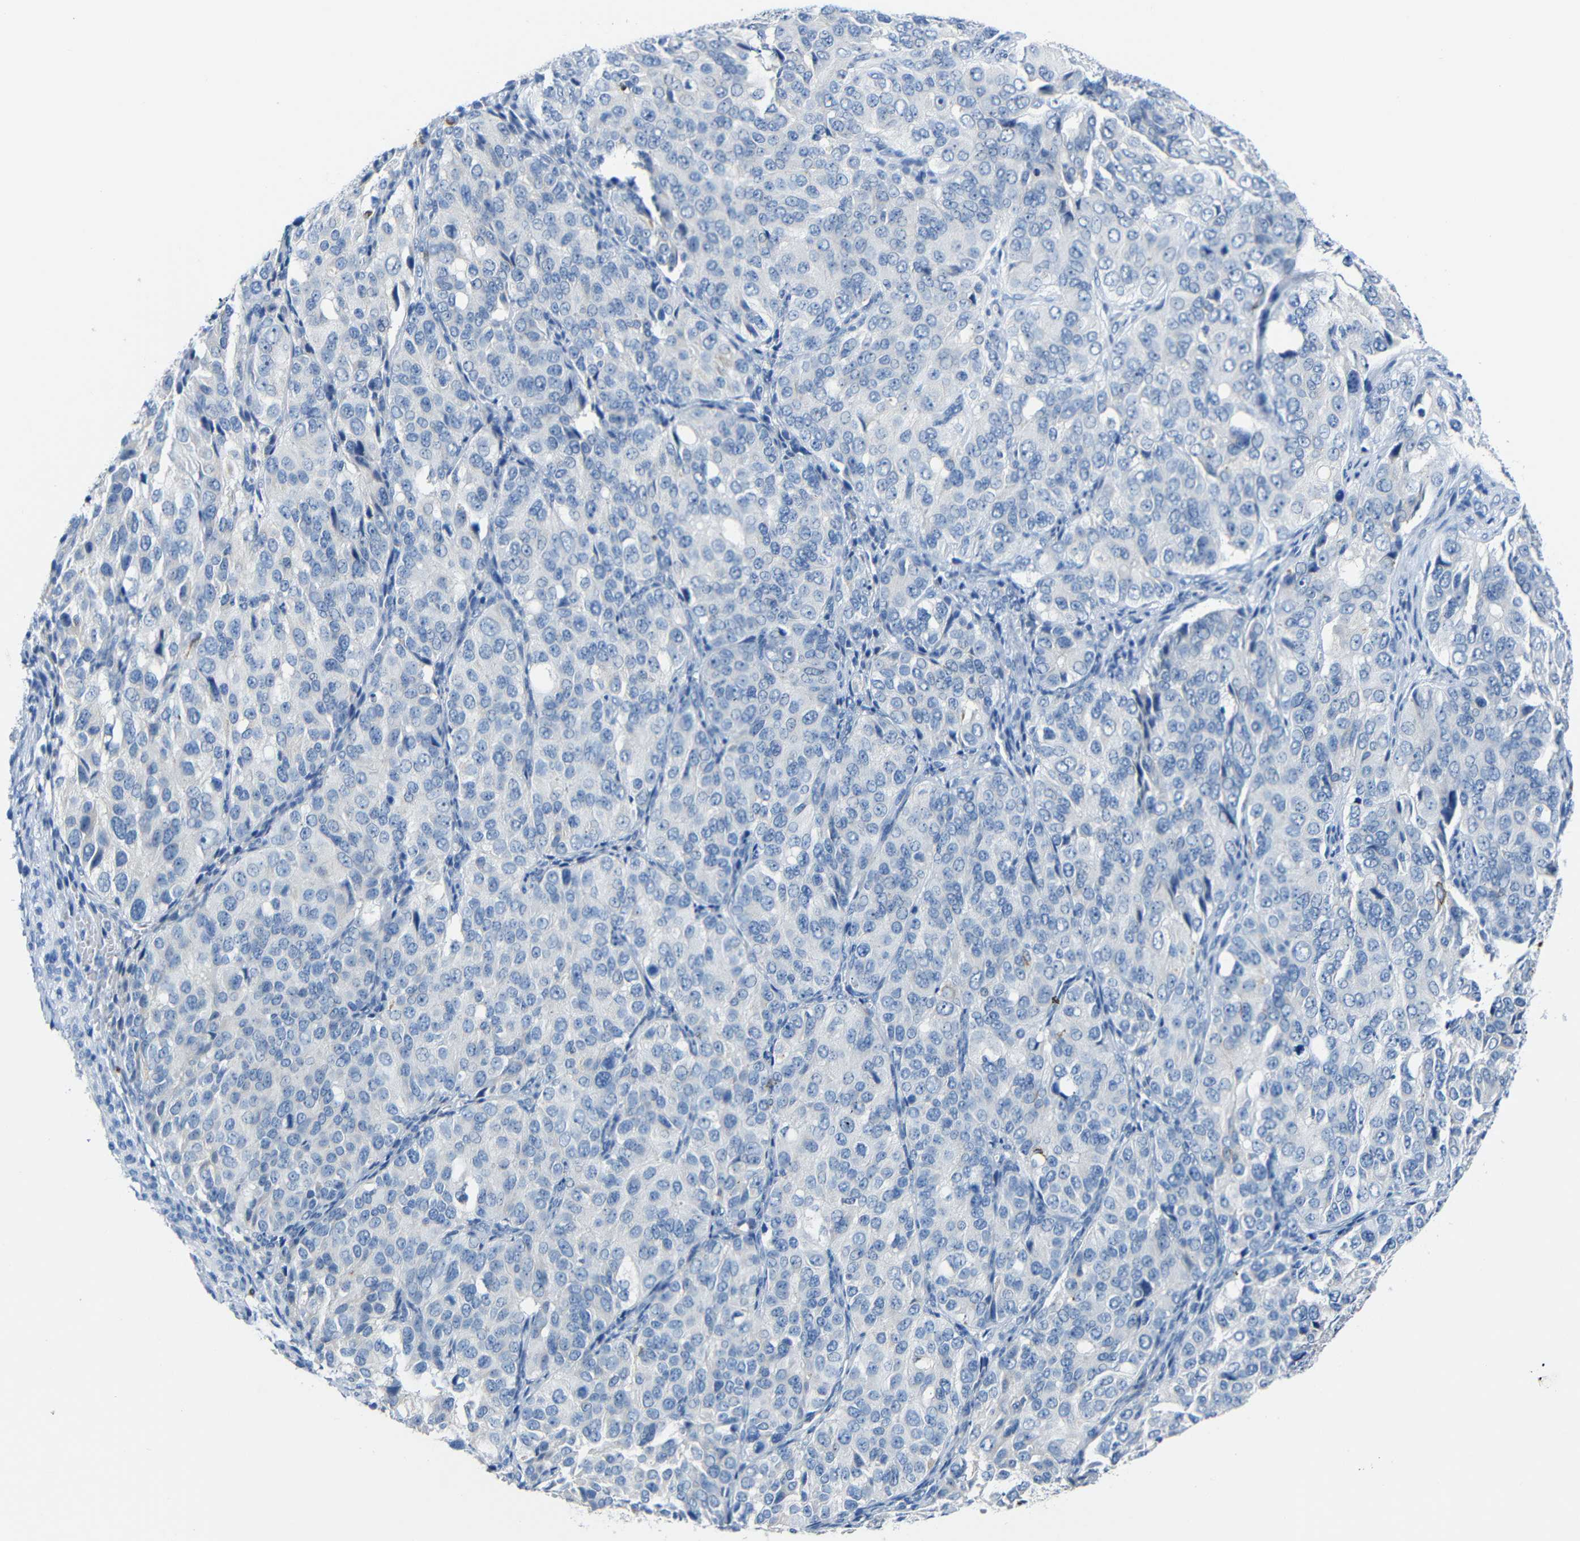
{"staining": {"intensity": "negative", "quantity": "none", "location": "none"}, "tissue": "ovarian cancer", "cell_type": "Tumor cells", "image_type": "cancer", "snomed": [{"axis": "morphology", "description": "Carcinoma, endometroid"}, {"axis": "topography", "description": "Ovary"}], "caption": "High magnification brightfield microscopy of ovarian endometroid carcinoma stained with DAB (brown) and counterstained with hematoxylin (blue): tumor cells show no significant staining.", "gene": "C15orf48", "patient": {"sex": "female", "age": 51}}